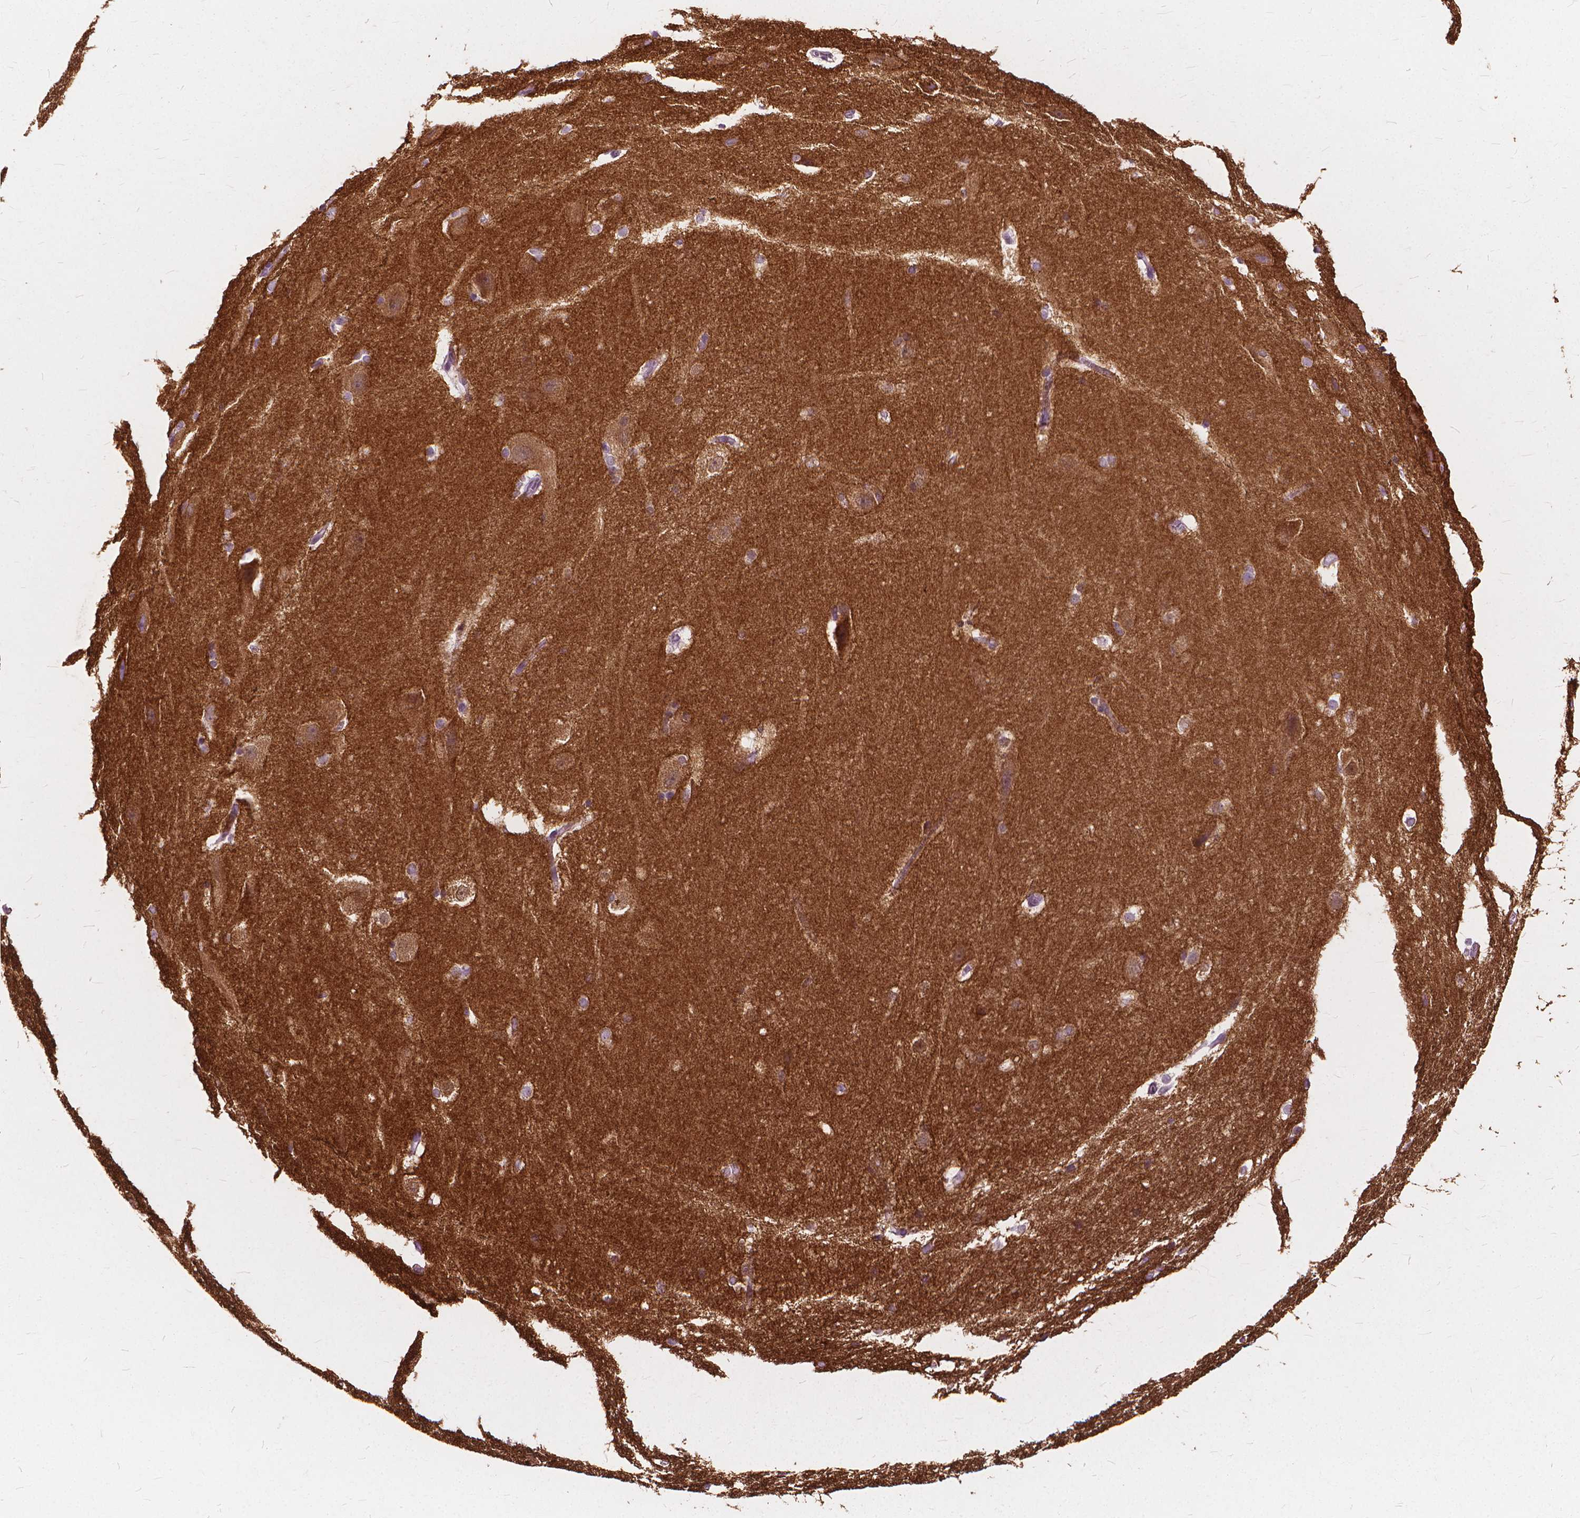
{"staining": {"intensity": "weak", "quantity": "25%-75%", "location": "cytoplasmic/membranous"}, "tissue": "hippocampus", "cell_type": "Glial cells", "image_type": "normal", "snomed": [{"axis": "morphology", "description": "Normal tissue, NOS"}, {"axis": "topography", "description": "Cerebral cortex"}, {"axis": "topography", "description": "Hippocampus"}], "caption": "Hippocampus stained with a protein marker exhibits weak staining in glial cells.", "gene": "DNM1", "patient": {"sex": "female", "age": 19}}